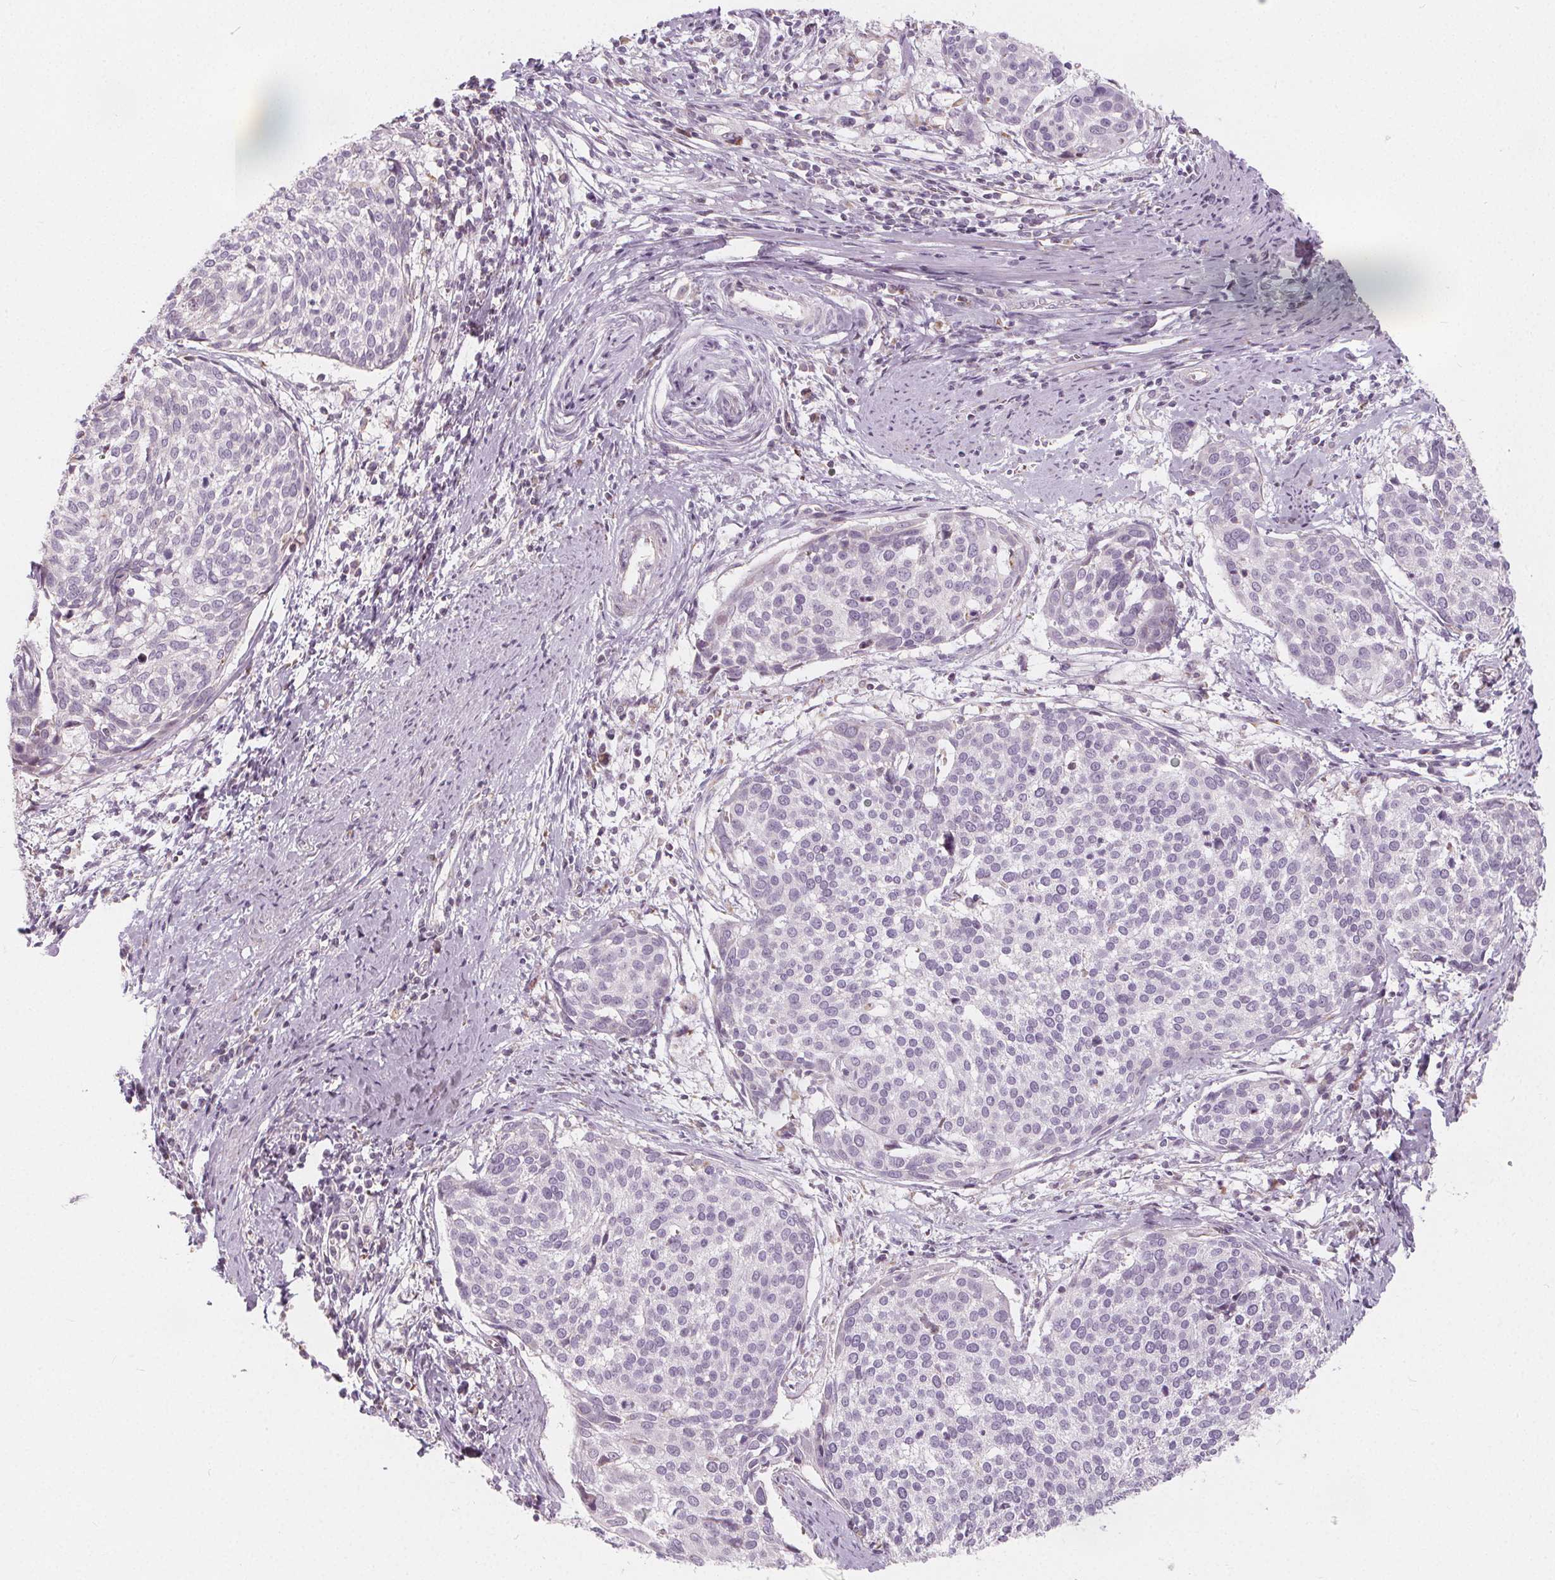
{"staining": {"intensity": "negative", "quantity": "none", "location": "none"}, "tissue": "cervical cancer", "cell_type": "Tumor cells", "image_type": "cancer", "snomed": [{"axis": "morphology", "description": "Squamous cell carcinoma, NOS"}, {"axis": "topography", "description": "Cervix"}], "caption": "High power microscopy histopathology image of an immunohistochemistry image of squamous cell carcinoma (cervical), revealing no significant positivity in tumor cells.", "gene": "NUP210L", "patient": {"sex": "female", "age": 39}}